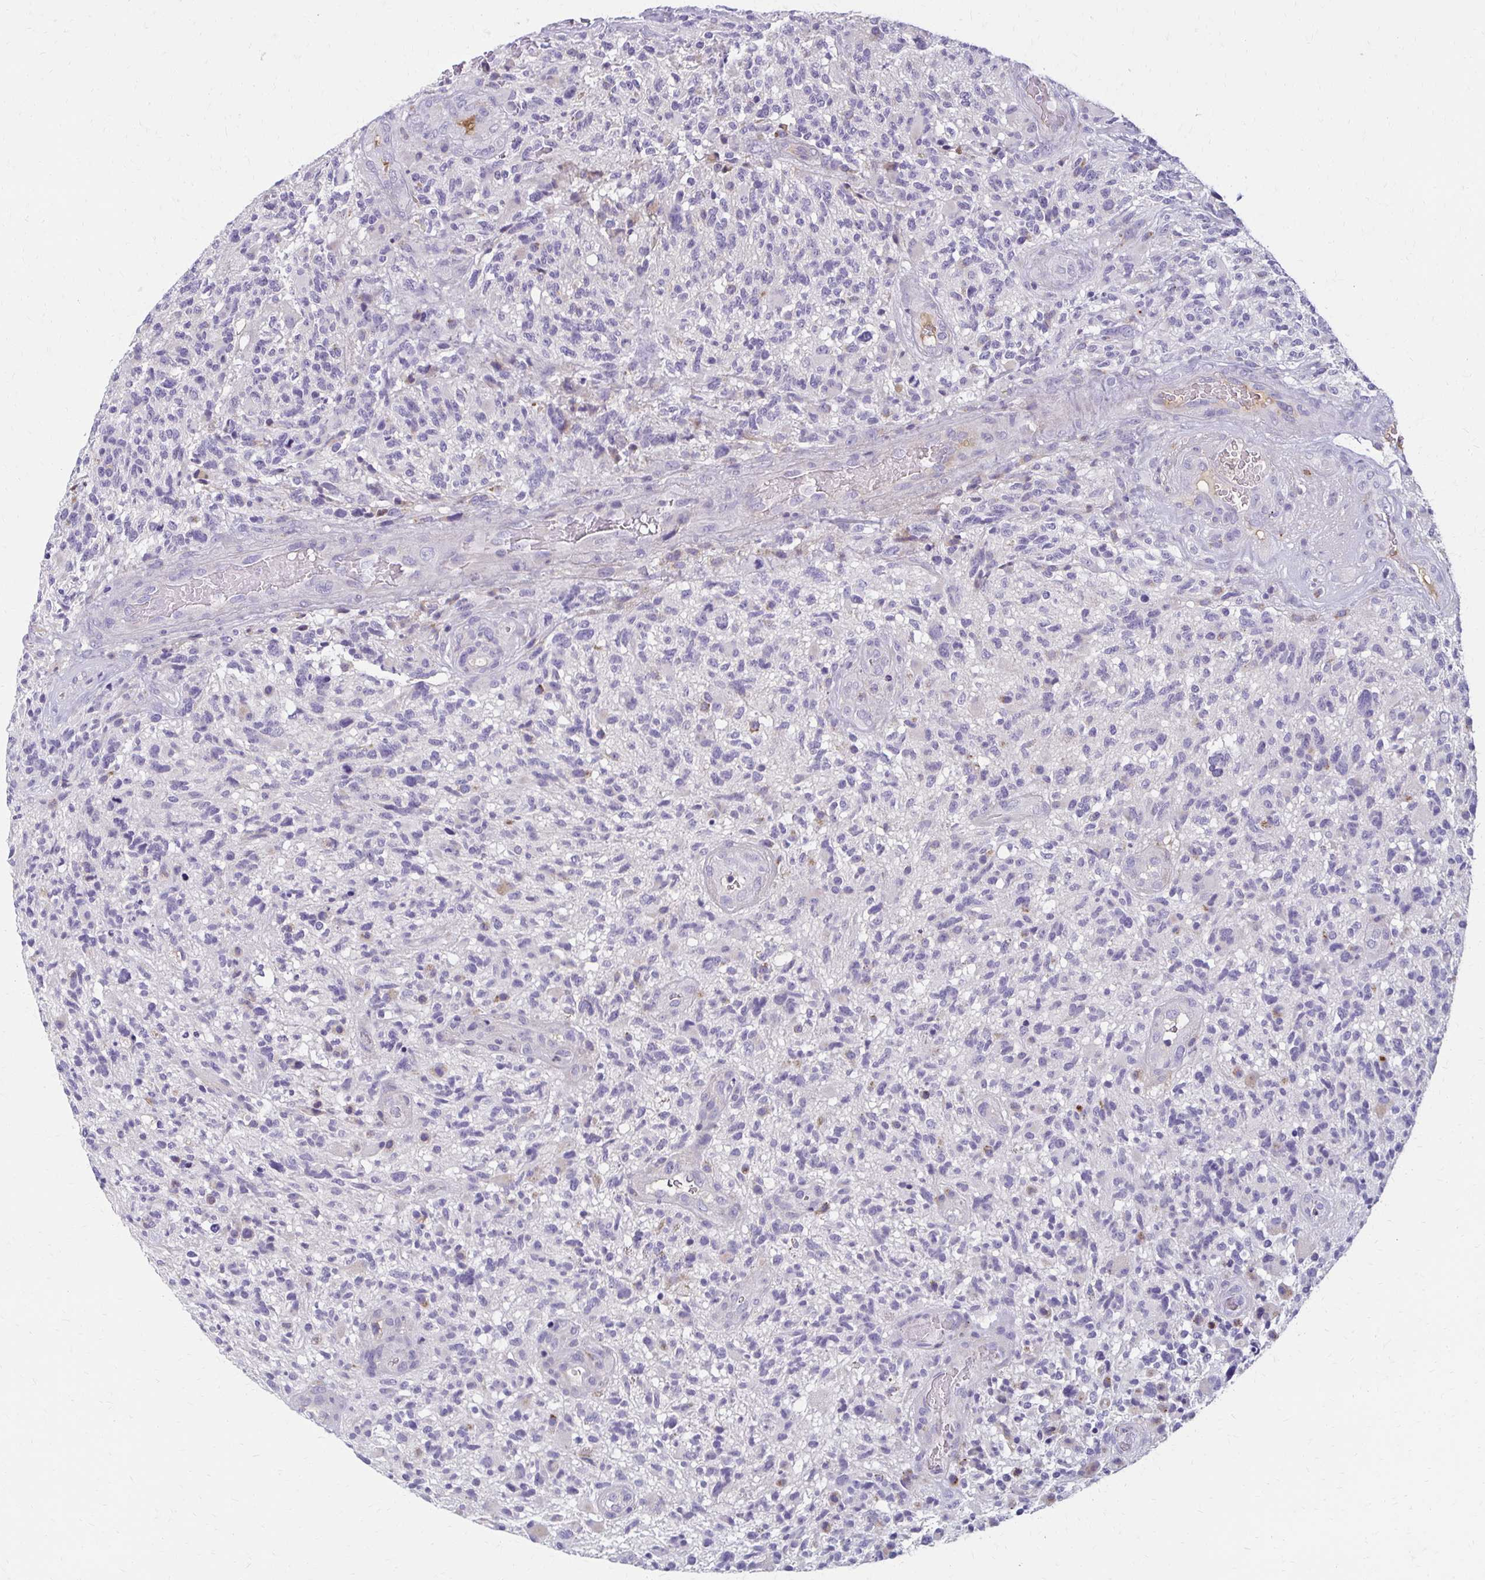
{"staining": {"intensity": "negative", "quantity": "none", "location": "none"}, "tissue": "glioma", "cell_type": "Tumor cells", "image_type": "cancer", "snomed": [{"axis": "morphology", "description": "Glioma, malignant, High grade"}, {"axis": "topography", "description": "Brain"}], "caption": "Photomicrograph shows no protein positivity in tumor cells of glioma tissue.", "gene": "BBS12", "patient": {"sex": "female", "age": 71}}